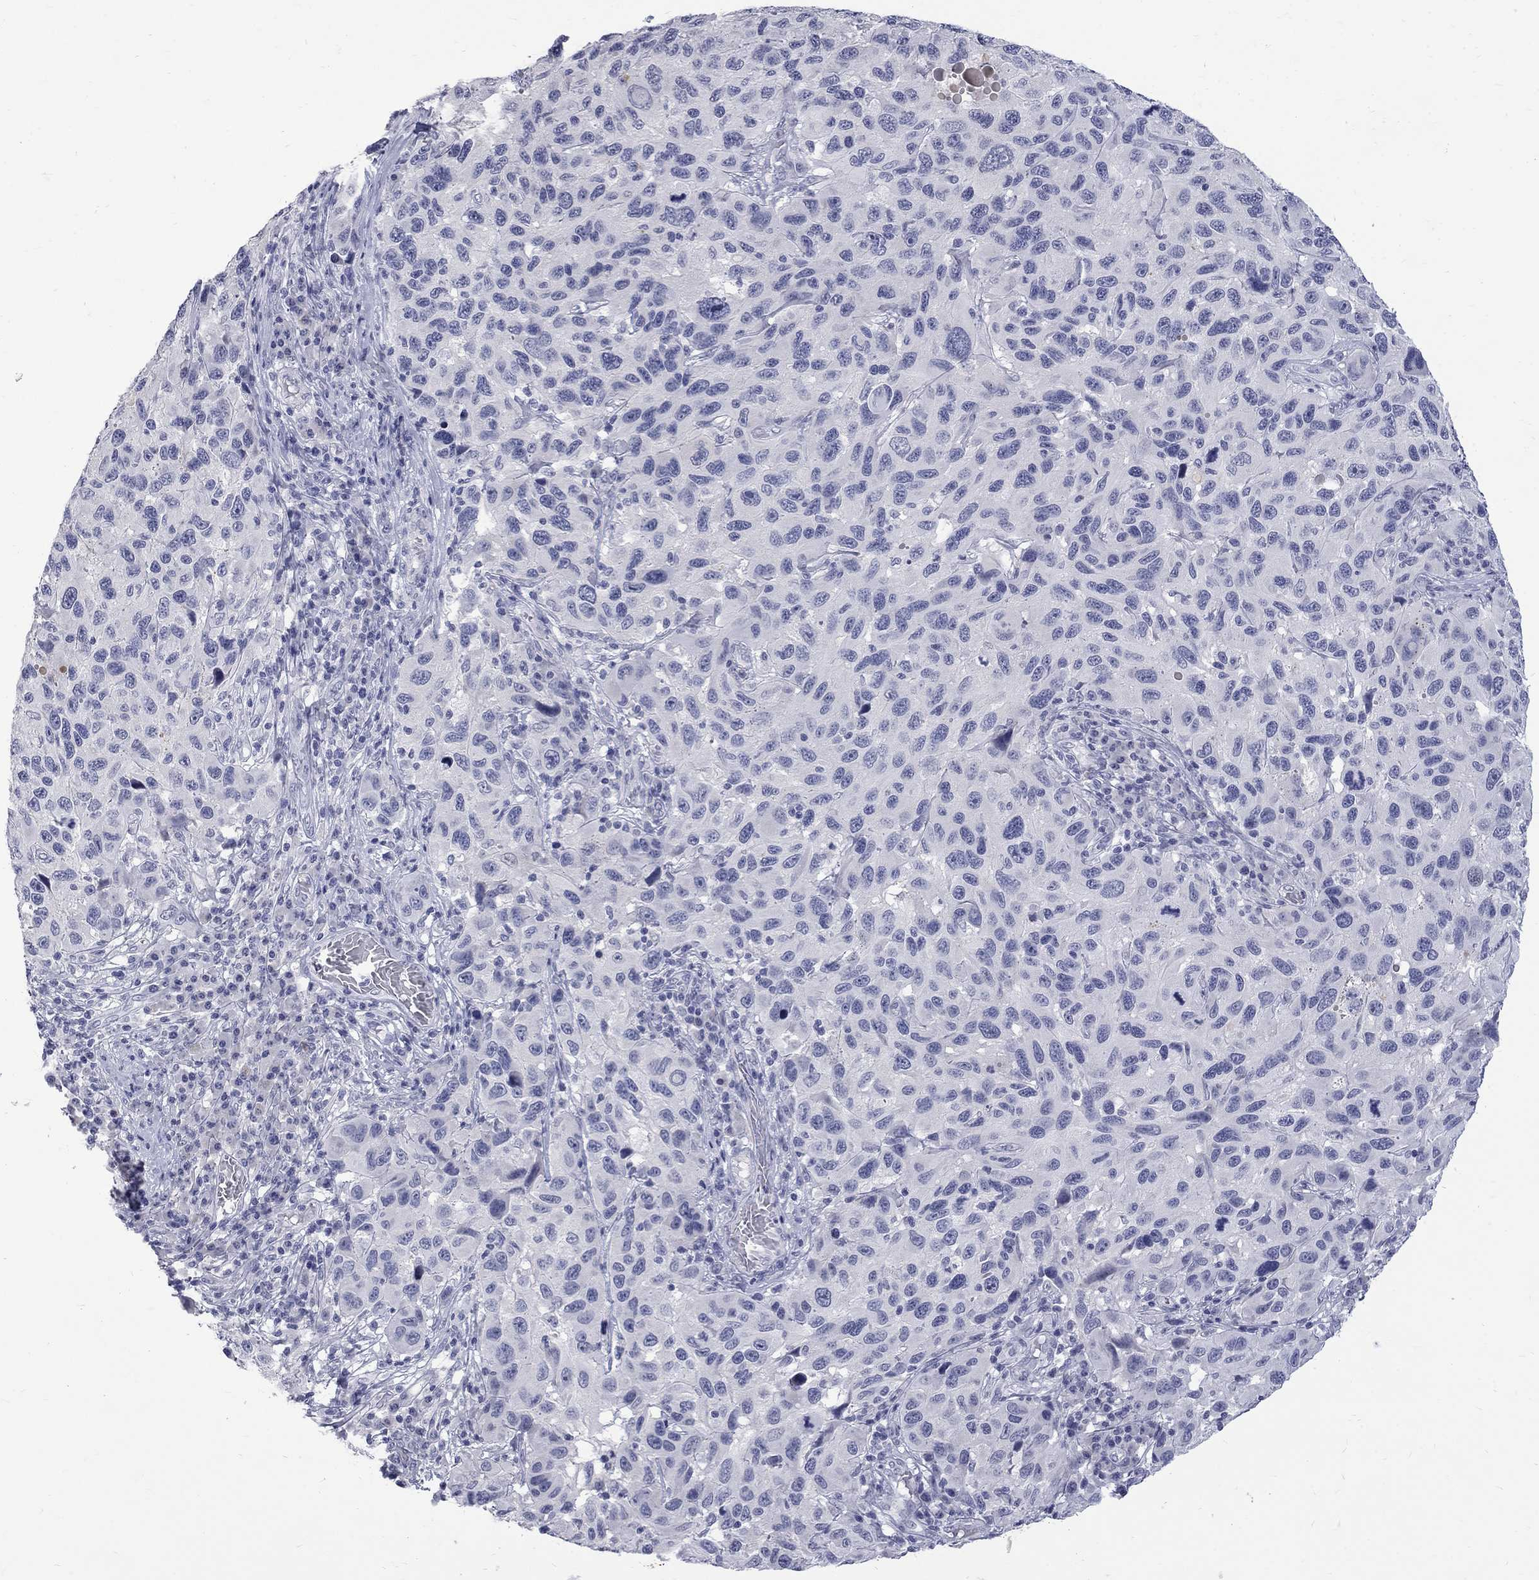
{"staining": {"intensity": "negative", "quantity": "none", "location": "none"}, "tissue": "melanoma", "cell_type": "Tumor cells", "image_type": "cancer", "snomed": [{"axis": "morphology", "description": "Malignant melanoma, NOS"}, {"axis": "topography", "description": "Skin"}], "caption": "Malignant melanoma was stained to show a protein in brown. There is no significant expression in tumor cells.", "gene": "CTNND2", "patient": {"sex": "male", "age": 53}}